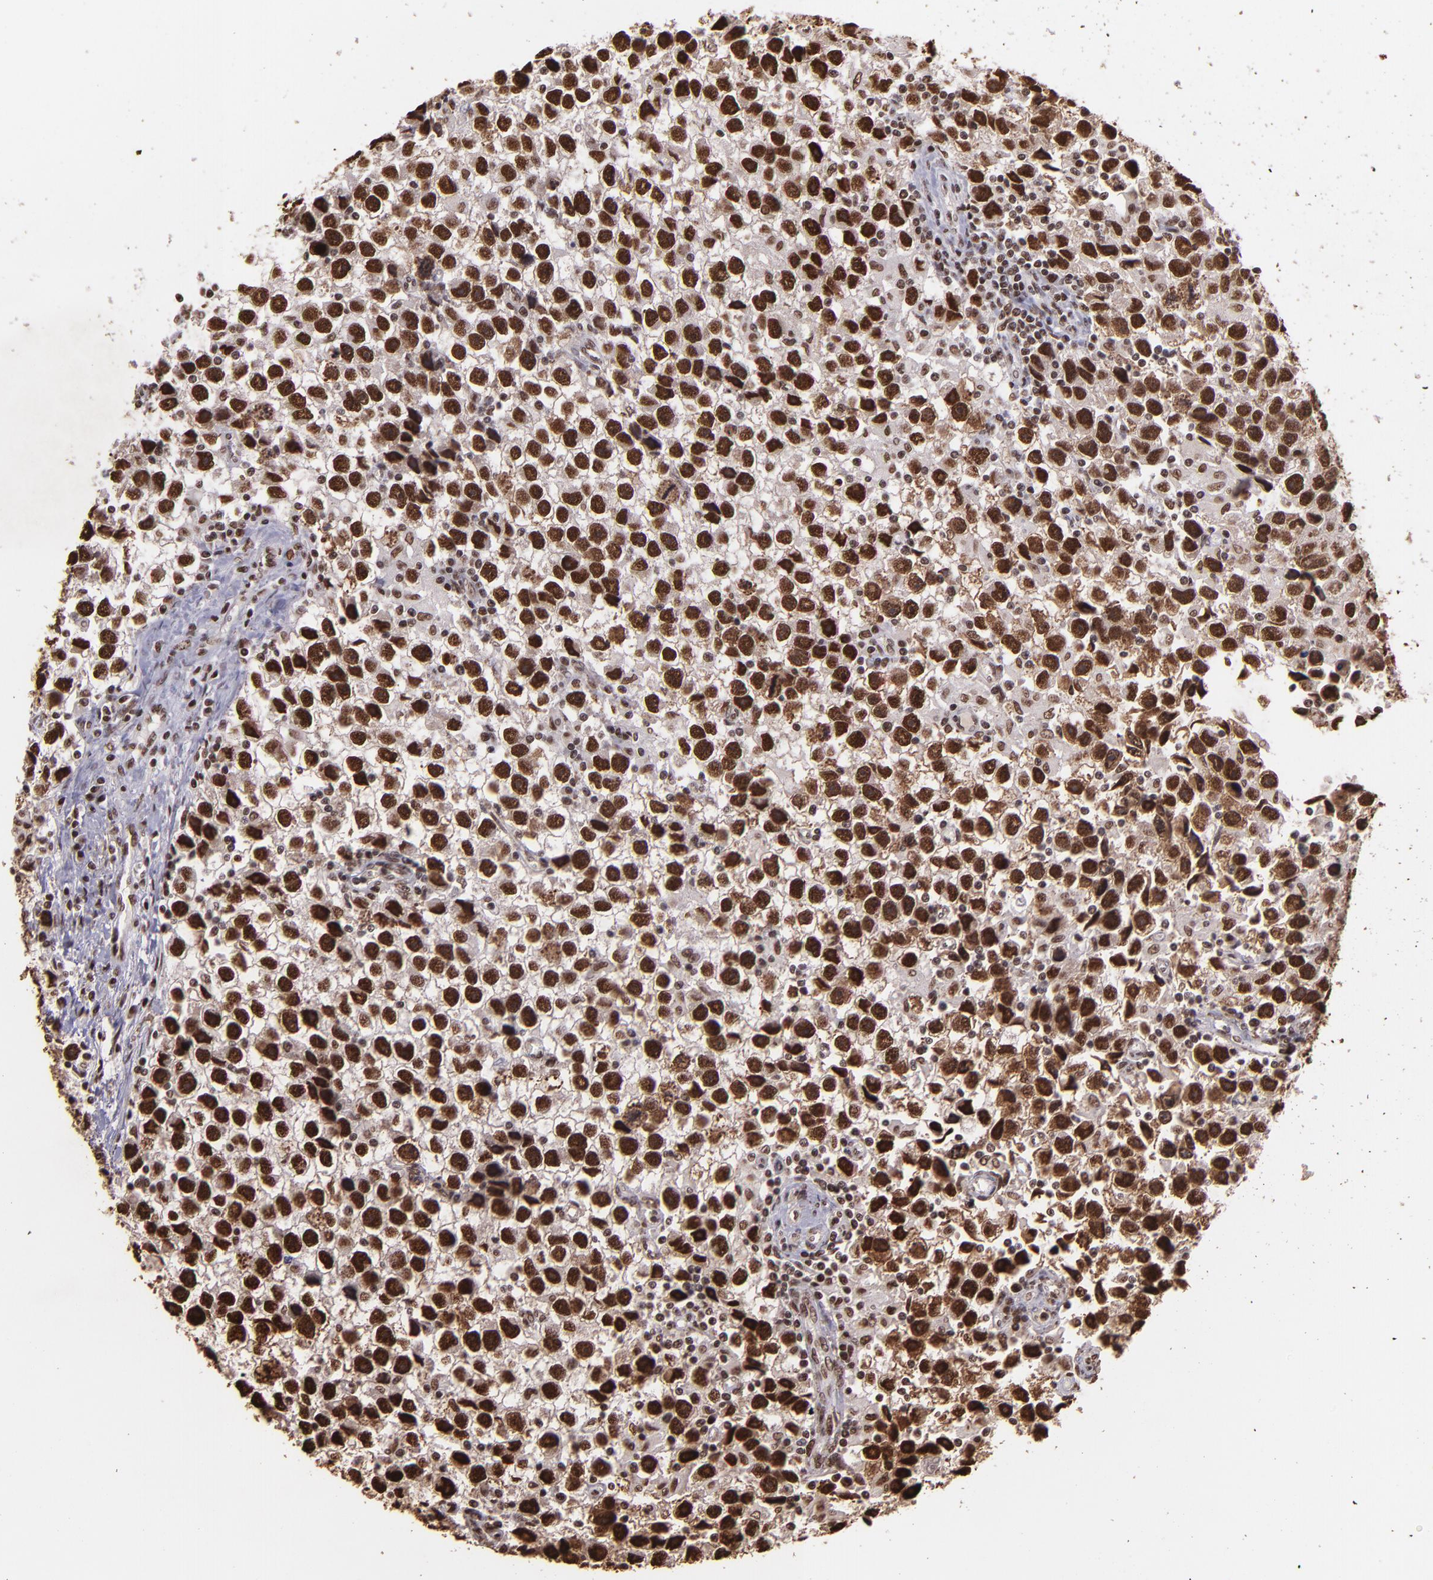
{"staining": {"intensity": "strong", "quantity": ">75%", "location": "nuclear"}, "tissue": "testis cancer", "cell_type": "Tumor cells", "image_type": "cancer", "snomed": [{"axis": "morphology", "description": "Seminoma, NOS"}, {"axis": "topography", "description": "Testis"}], "caption": "An immunohistochemistry (IHC) image of tumor tissue is shown. Protein staining in brown shows strong nuclear positivity in testis cancer (seminoma) within tumor cells. (DAB (3,3'-diaminobenzidine) IHC with brightfield microscopy, high magnification).", "gene": "PQBP1", "patient": {"sex": "male", "age": 43}}